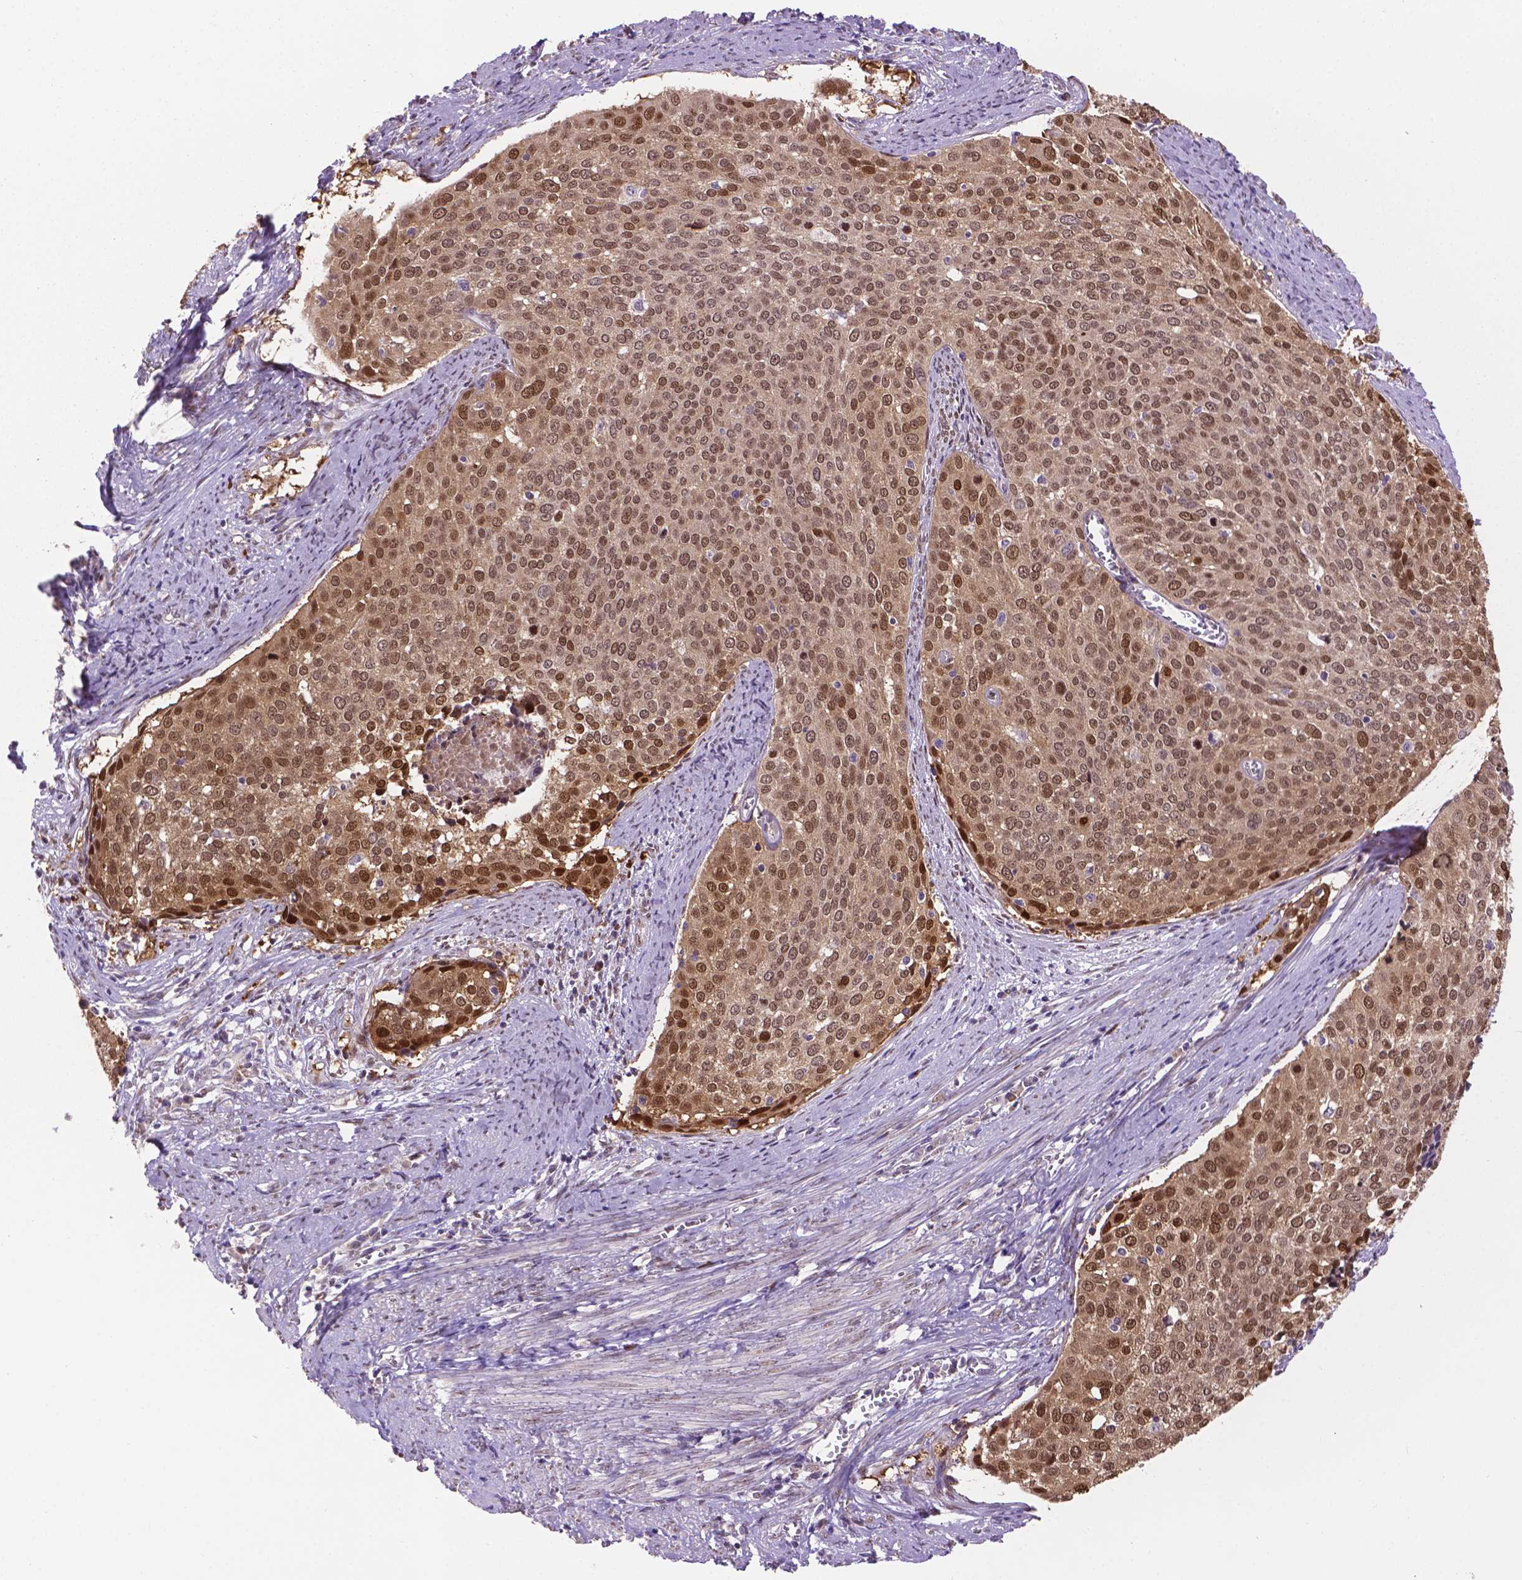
{"staining": {"intensity": "weak", "quantity": ">75%", "location": "nuclear"}, "tissue": "cervical cancer", "cell_type": "Tumor cells", "image_type": "cancer", "snomed": [{"axis": "morphology", "description": "Squamous cell carcinoma, NOS"}, {"axis": "topography", "description": "Cervix"}], "caption": "Immunohistochemistry (IHC) of human cervical squamous cell carcinoma exhibits low levels of weak nuclear positivity in about >75% of tumor cells. (DAB IHC with brightfield microscopy, high magnification).", "gene": "IRF6", "patient": {"sex": "female", "age": 39}}